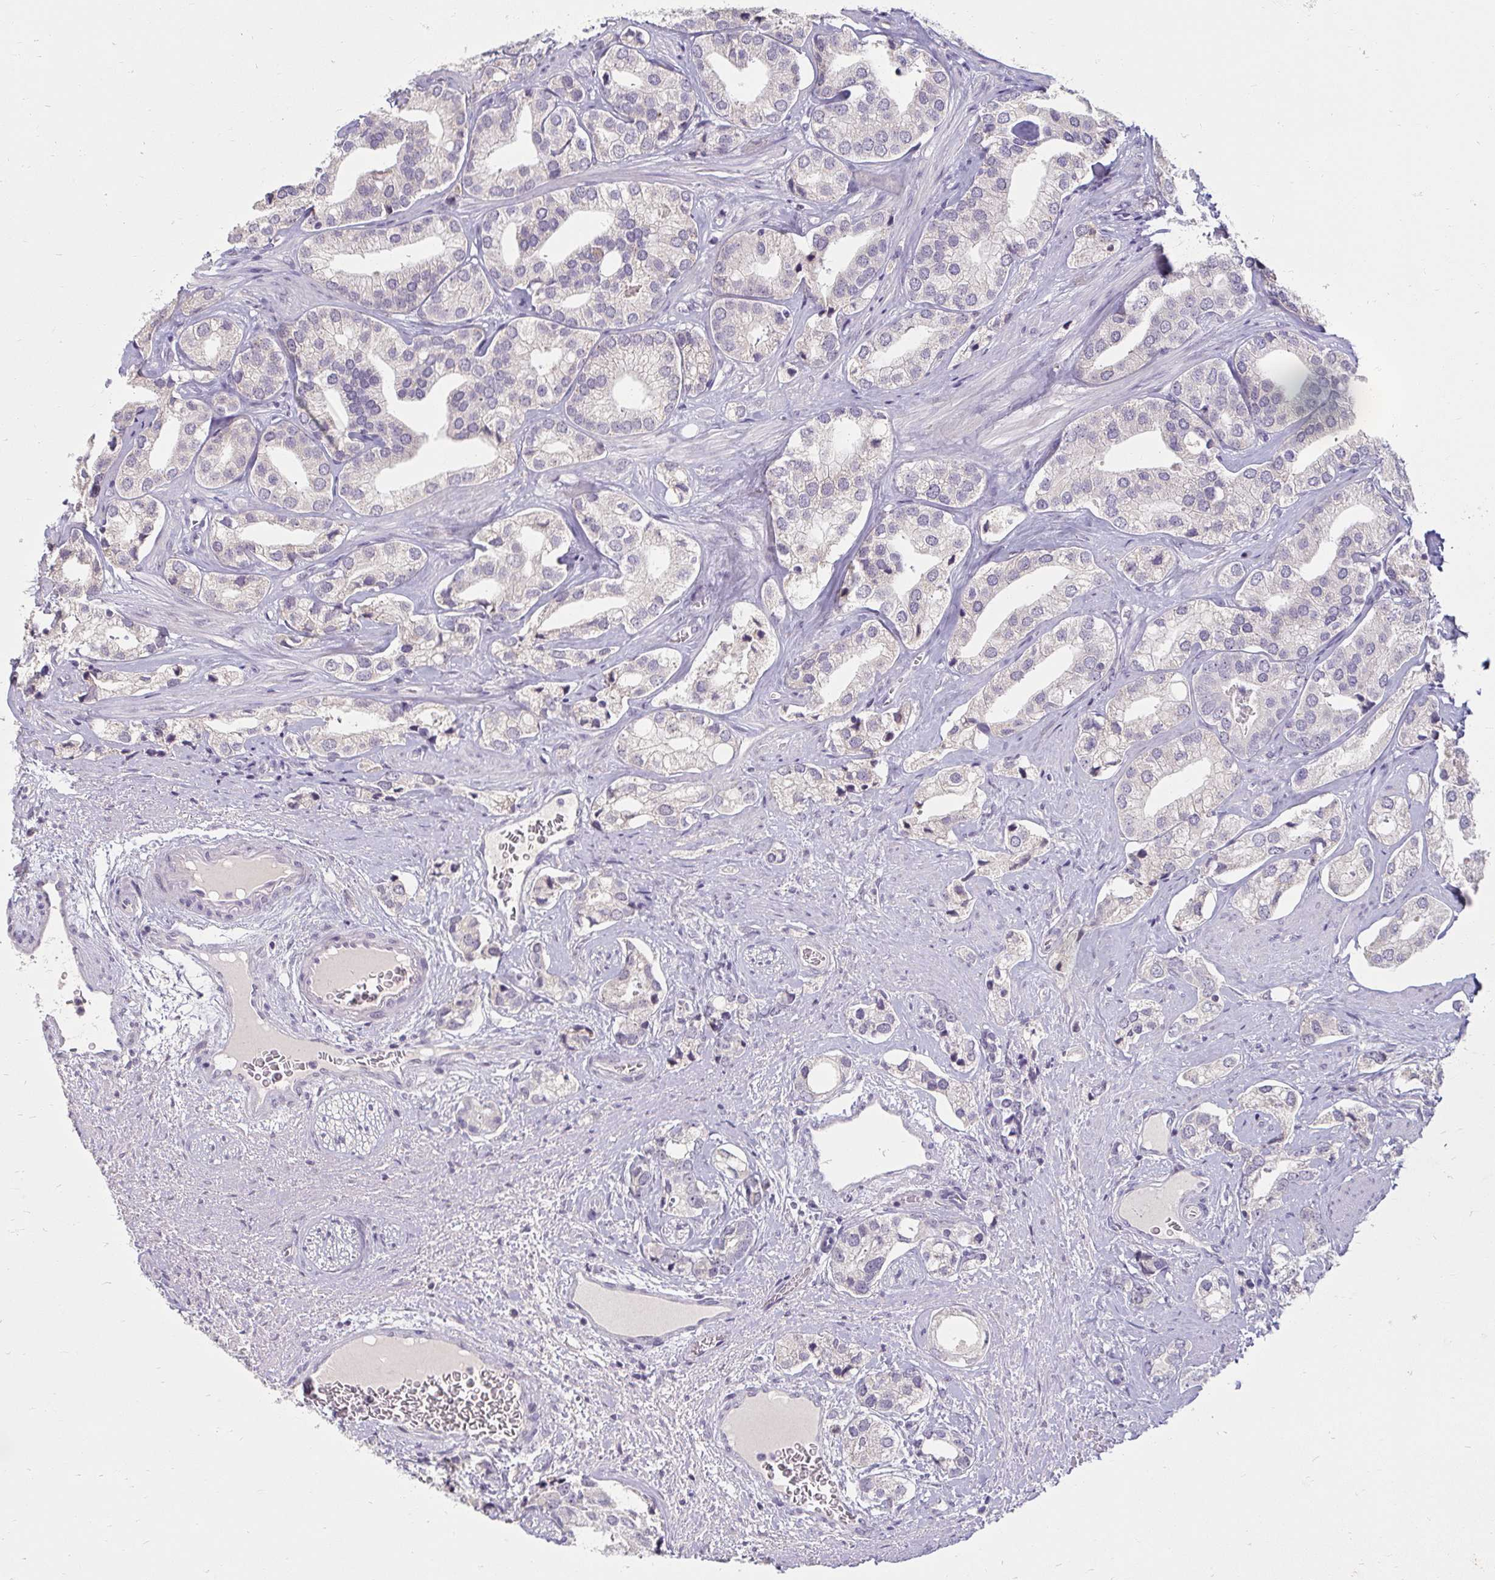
{"staining": {"intensity": "negative", "quantity": "none", "location": "none"}, "tissue": "prostate cancer", "cell_type": "Tumor cells", "image_type": "cancer", "snomed": [{"axis": "morphology", "description": "Adenocarcinoma, High grade"}, {"axis": "topography", "description": "Prostate"}], "caption": "This image is of prostate high-grade adenocarcinoma stained with immunohistochemistry (IHC) to label a protein in brown with the nuclei are counter-stained blue. There is no staining in tumor cells.", "gene": "DDN", "patient": {"sex": "male", "age": 58}}